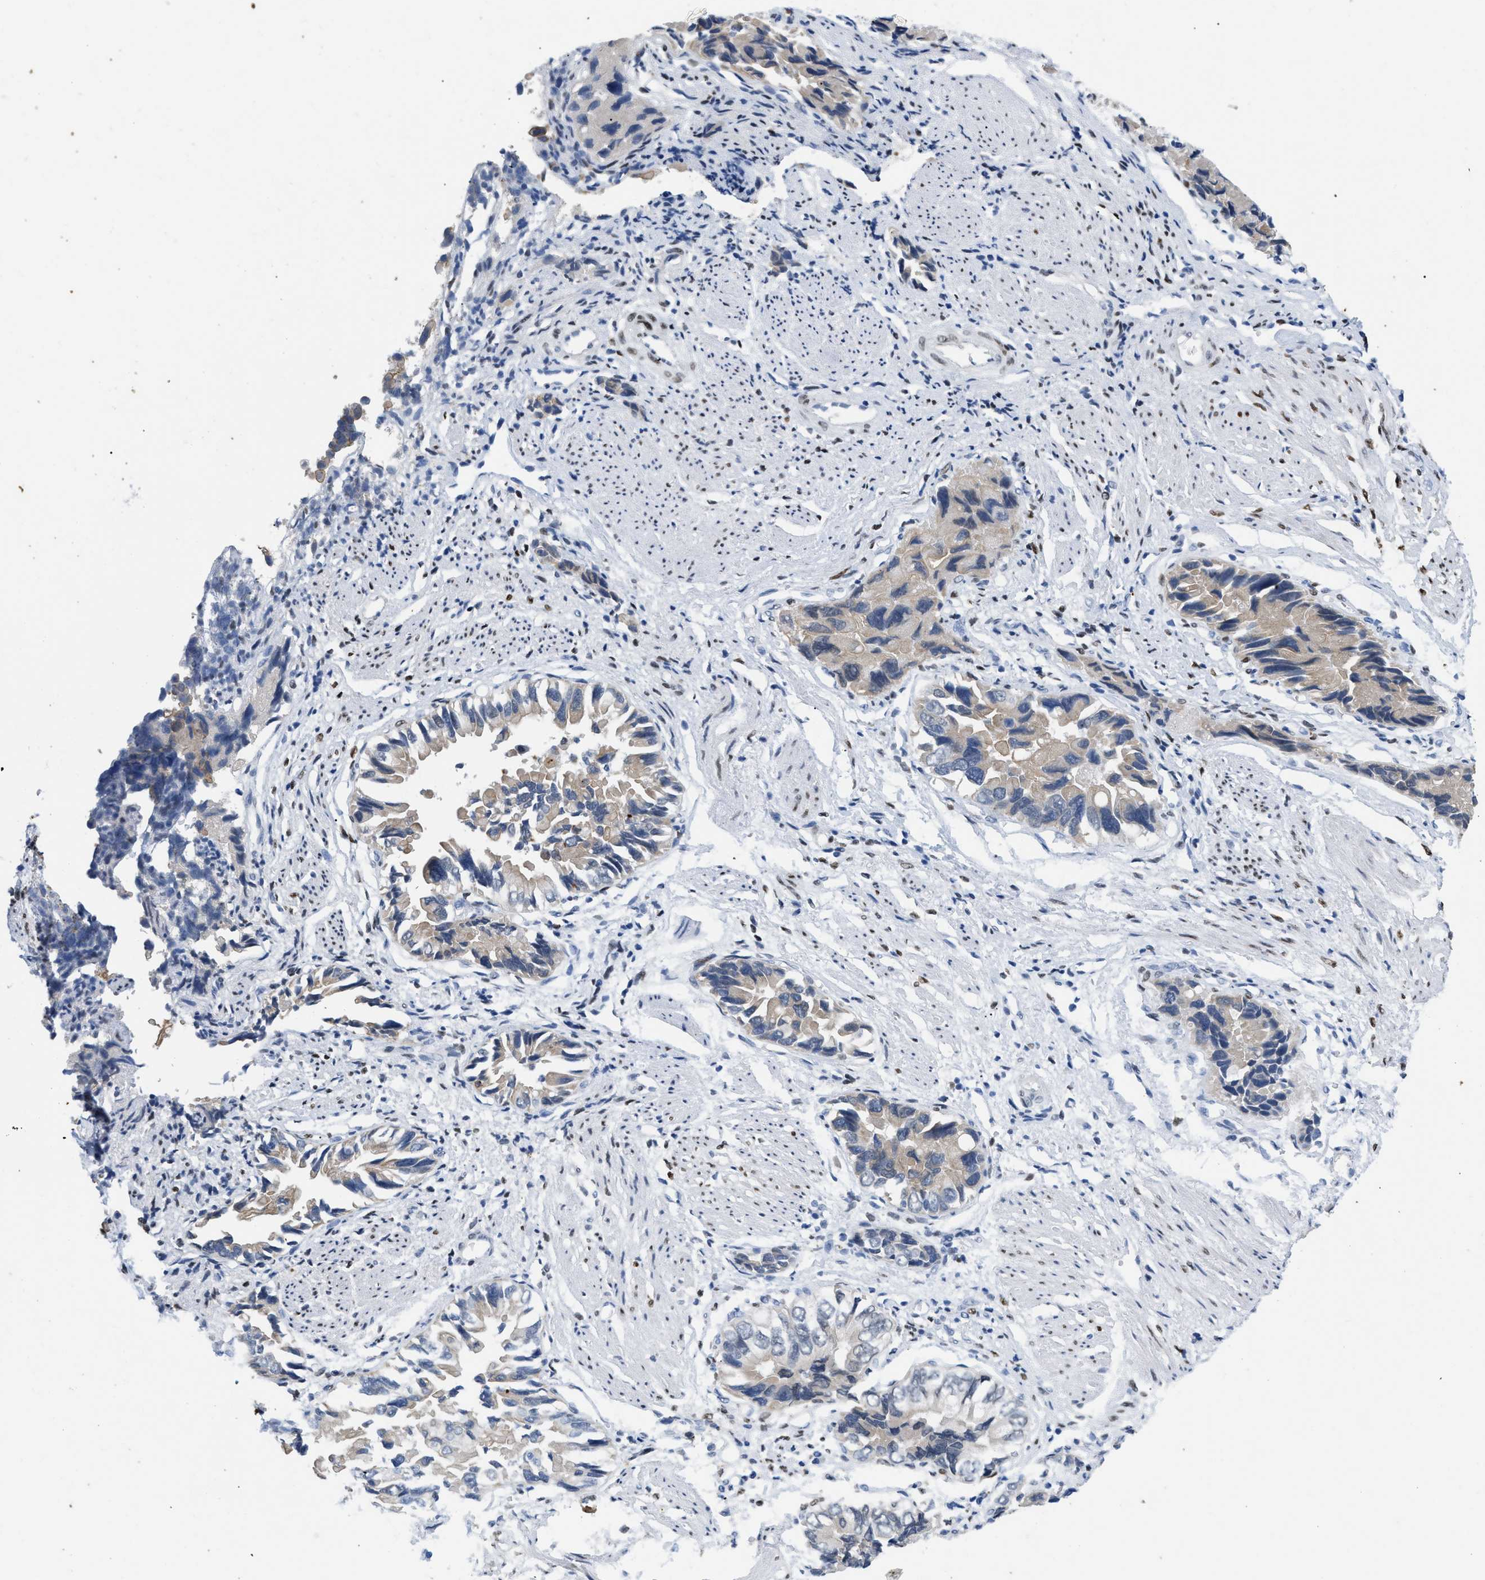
{"staining": {"intensity": "weak", "quantity": "25%-75%", "location": "cytoplasmic/membranous"}, "tissue": "liver cancer", "cell_type": "Tumor cells", "image_type": "cancer", "snomed": [{"axis": "morphology", "description": "Cholangiocarcinoma"}, {"axis": "topography", "description": "Liver"}], "caption": "Liver cholangiocarcinoma stained for a protein (brown) displays weak cytoplasmic/membranous positive staining in approximately 25%-75% of tumor cells.", "gene": "NFIX", "patient": {"sex": "female", "age": 79}}